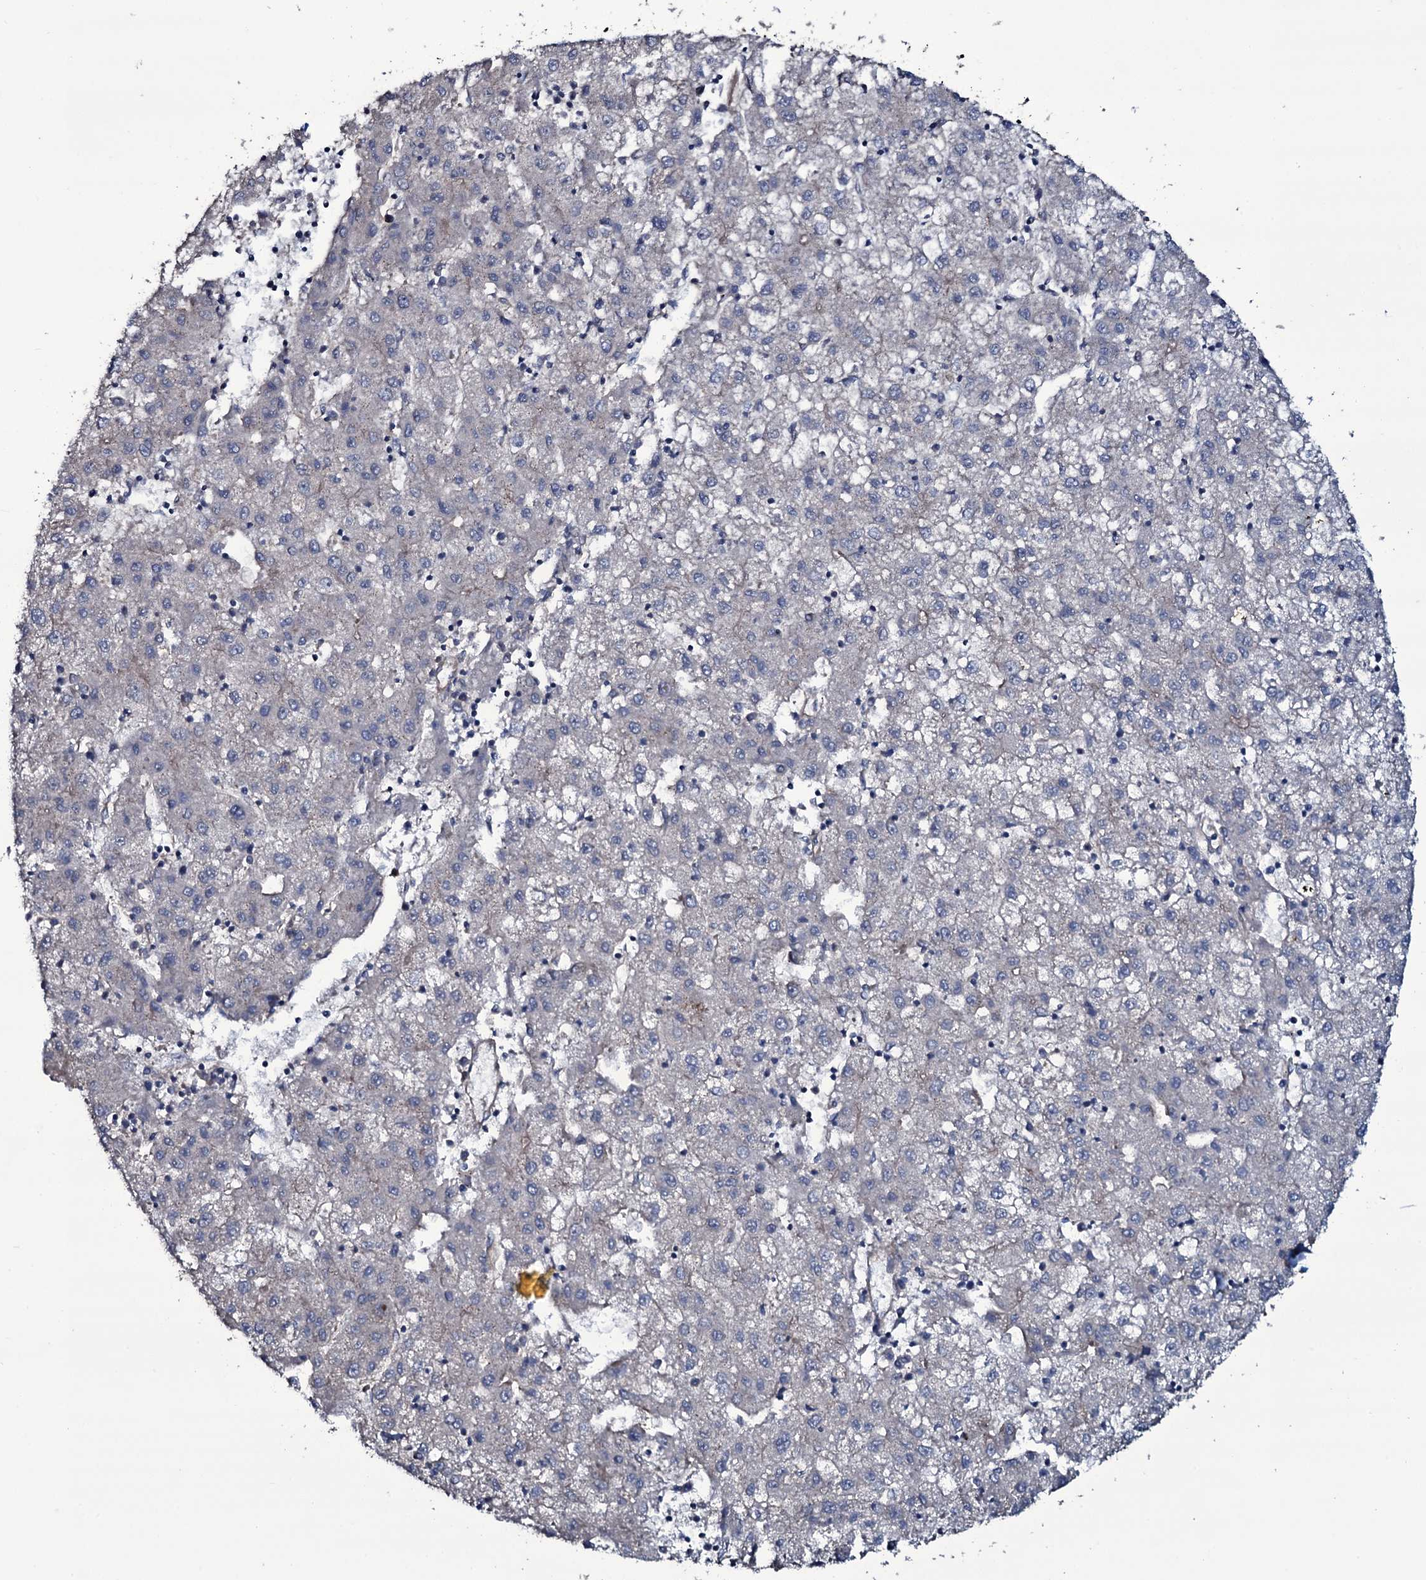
{"staining": {"intensity": "negative", "quantity": "none", "location": "none"}, "tissue": "liver cancer", "cell_type": "Tumor cells", "image_type": "cancer", "snomed": [{"axis": "morphology", "description": "Carcinoma, Hepatocellular, NOS"}, {"axis": "topography", "description": "Liver"}], "caption": "Histopathology image shows no protein positivity in tumor cells of liver cancer tissue.", "gene": "WIPF3", "patient": {"sex": "male", "age": 72}}